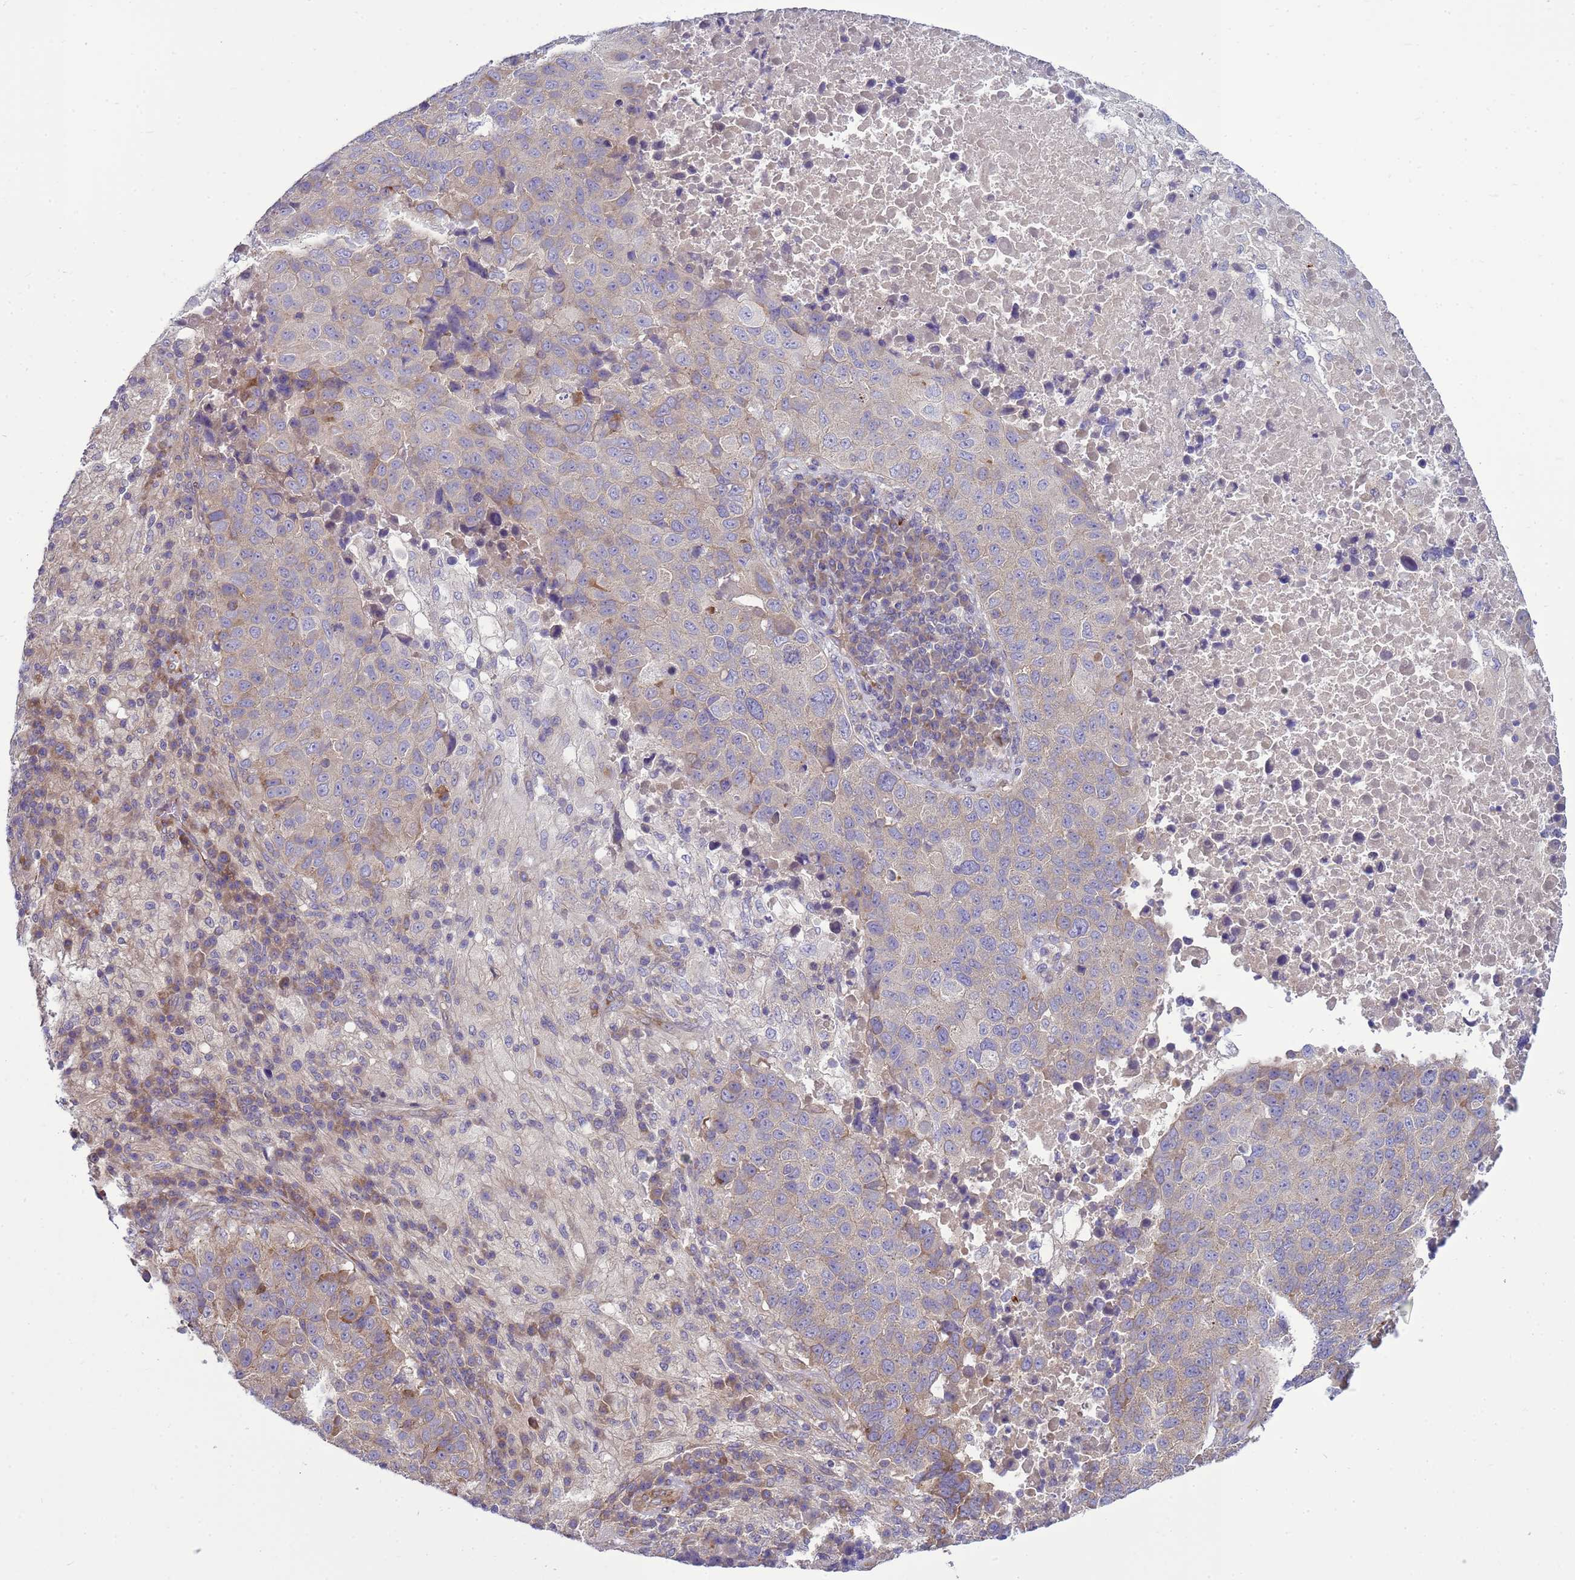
{"staining": {"intensity": "moderate", "quantity": "<25%", "location": "cytoplasmic/membranous"}, "tissue": "lung cancer", "cell_type": "Tumor cells", "image_type": "cancer", "snomed": [{"axis": "morphology", "description": "Squamous cell carcinoma, NOS"}, {"axis": "topography", "description": "Lung"}], "caption": "Immunohistochemical staining of squamous cell carcinoma (lung) demonstrates low levels of moderate cytoplasmic/membranous positivity in approximately <25% of tumor cells. The staining was performed using DAB (3,3'-diaminobenzidine), with brown indicating positive protein expression. Nuclei are stained blue with hematoxylin.", "gene": "MON1B", "patient": {"sex": "male", "age": 73}}